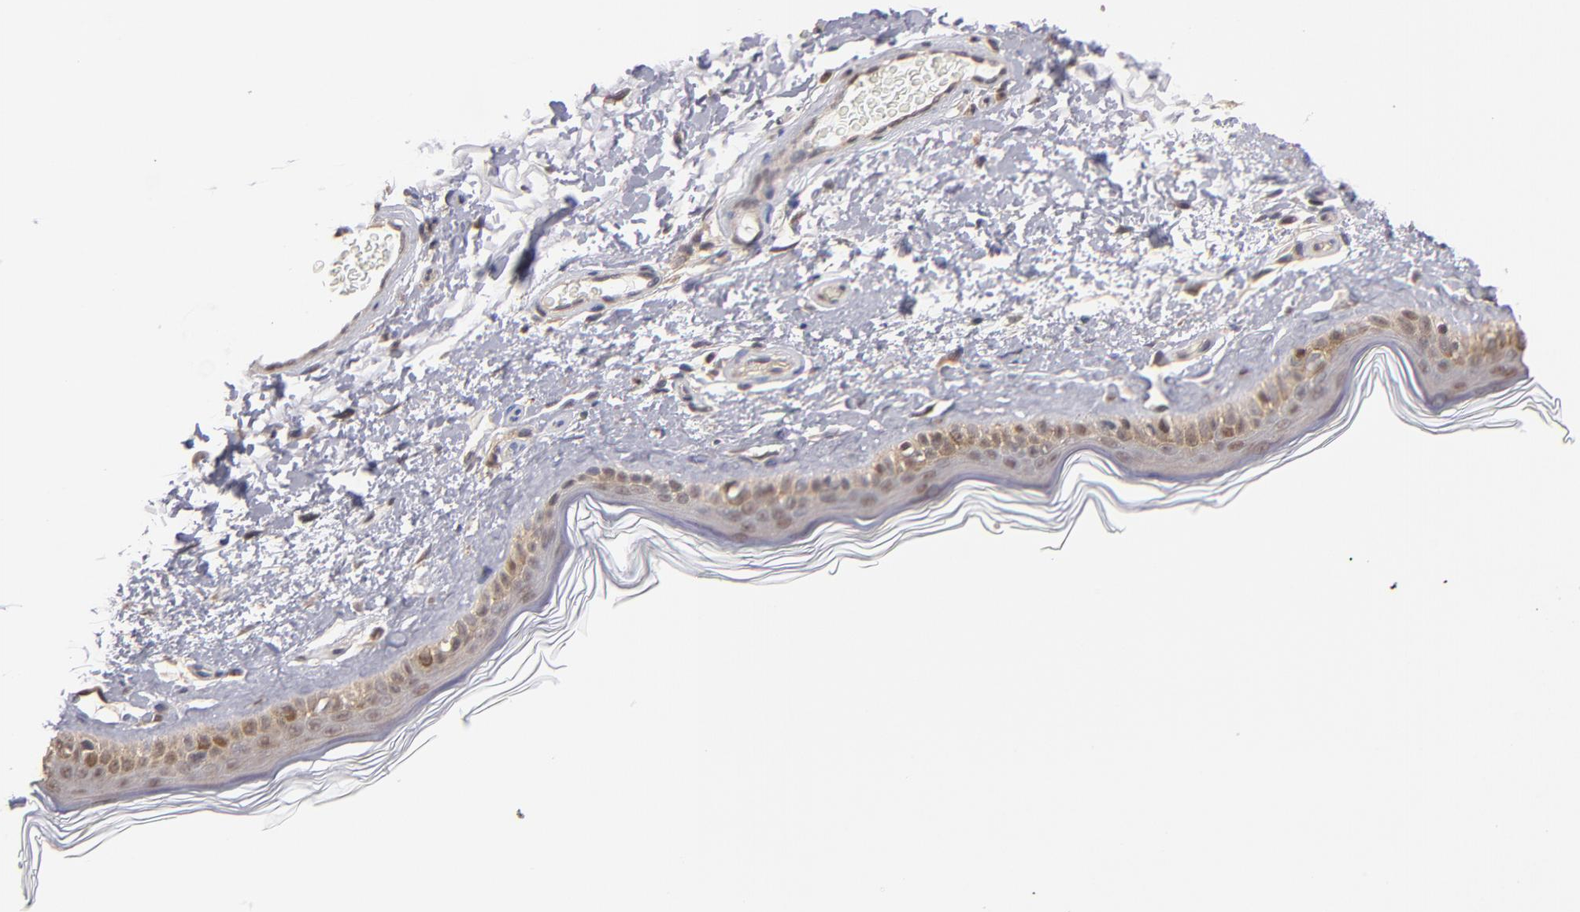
{"staining": {"intensity": "negative", "quantity": "none", "location": "none"}, "tissue": "skin", "cell_type": "Fibroblasts", "image_type": "normal", "snomed": [{"axis": "morphology", "description": "Normal tissue, NOS"}, {"axis": "topography", "description": "Skin"}], "caption": "An immunohistochemistry histopathology image of benign skin is shown. There is no staining in fibroblasts of skin.", "gene": "PSMD10", "patient": {"sex": "male", "age": 63}}